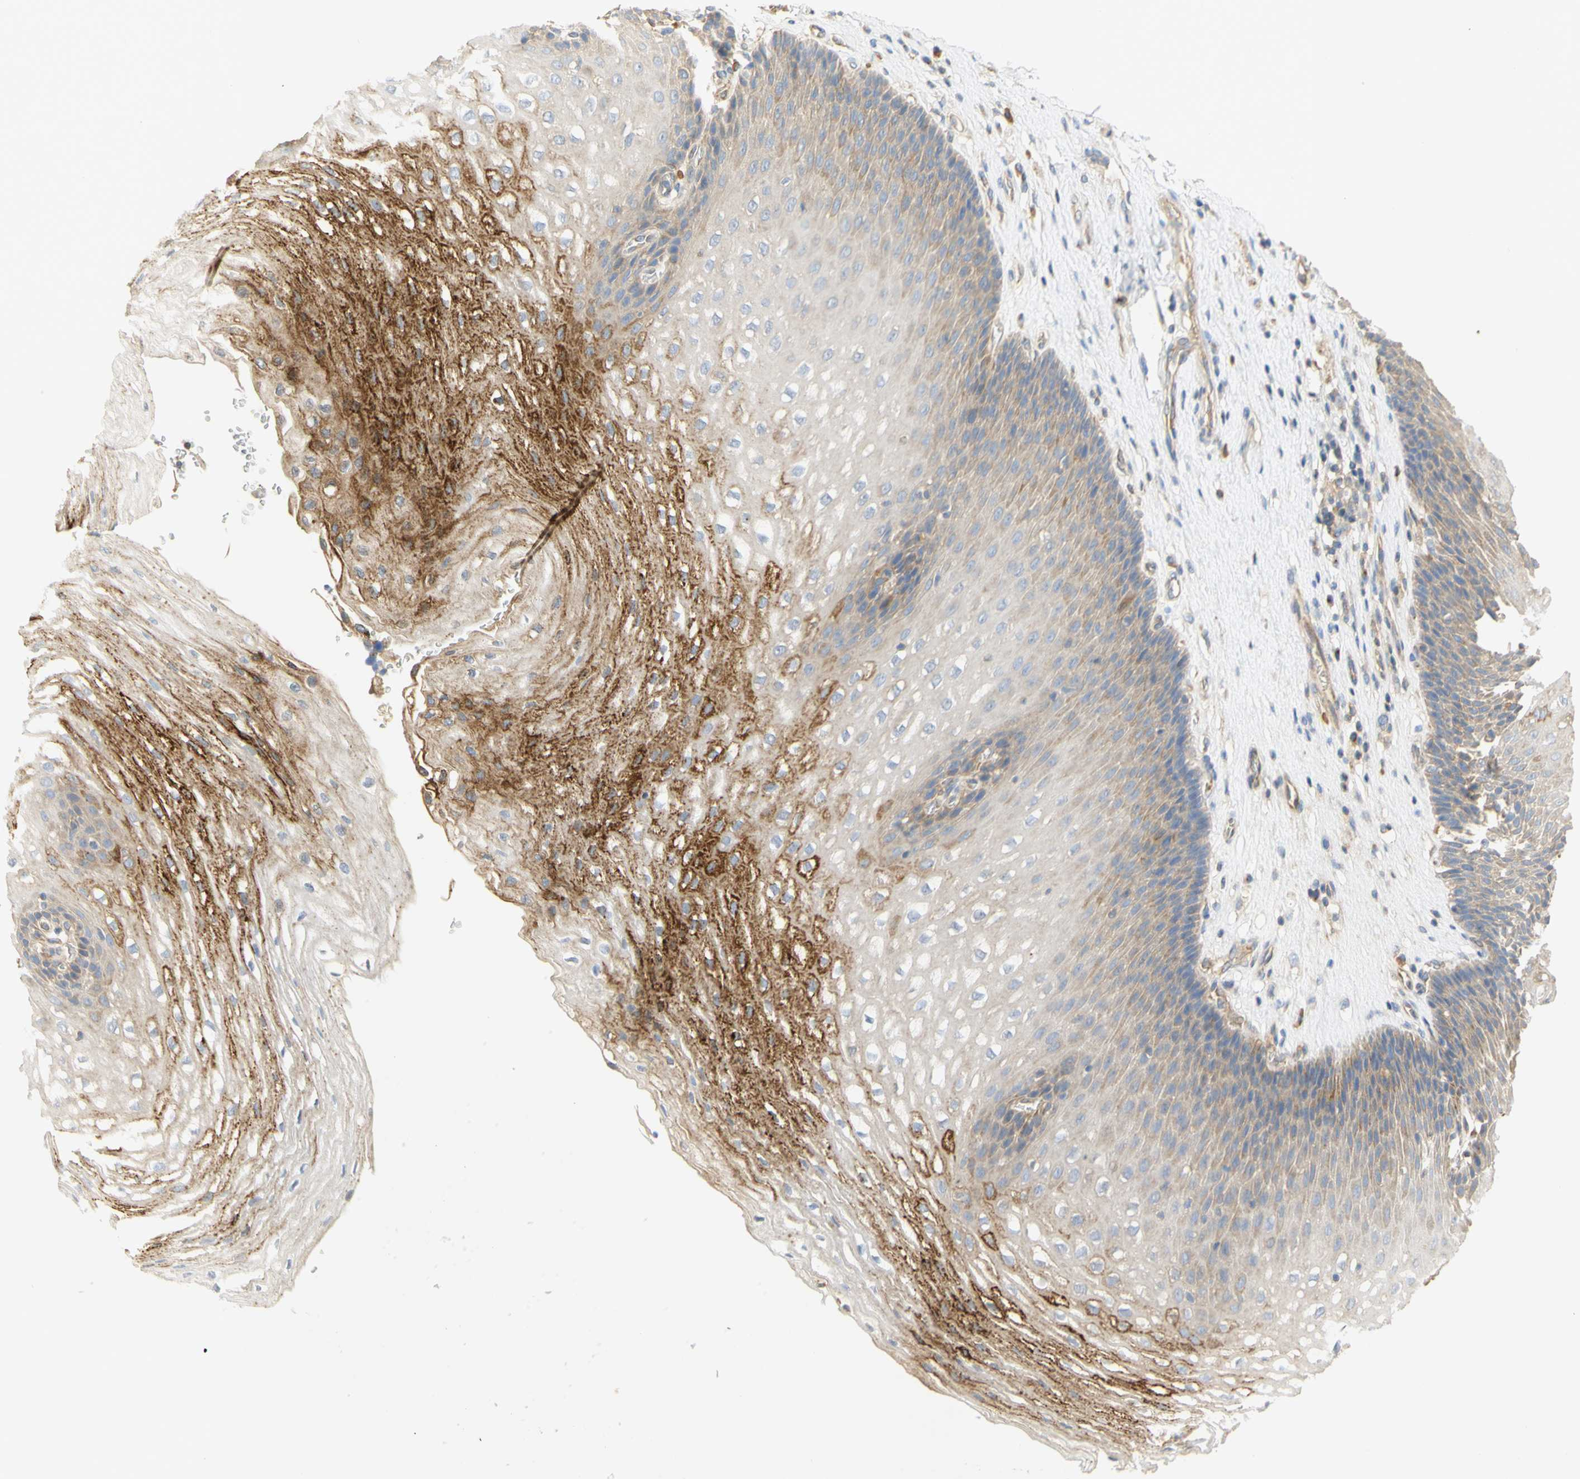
{"staining": {"intensity": "moderate", "quantity": "25%-75%", "location": "cytoplasmic/membranous"}, "tissue": "esophagus", "cell_type": "Squamous epithelial cells", "image_type": "normal", "snomed": [{"axis": "morphology", "description": "Normal tissue, NOS"}, {"axis": "topography", "description": "Esophagus"}], "caption": "A high-resolution micrograph shows immunohistochemistry staining of benign esophagus, which demonstrates moderate cytoplasmic/membranous positivity in approximately 25%-75% of squamous epithelial cells. Immunohistochemistry (ihc) stains the protein in brown and the nuclei are stained blue.", "gene": "KCNE4", "patient": {"sex": "male", "age": 48}}